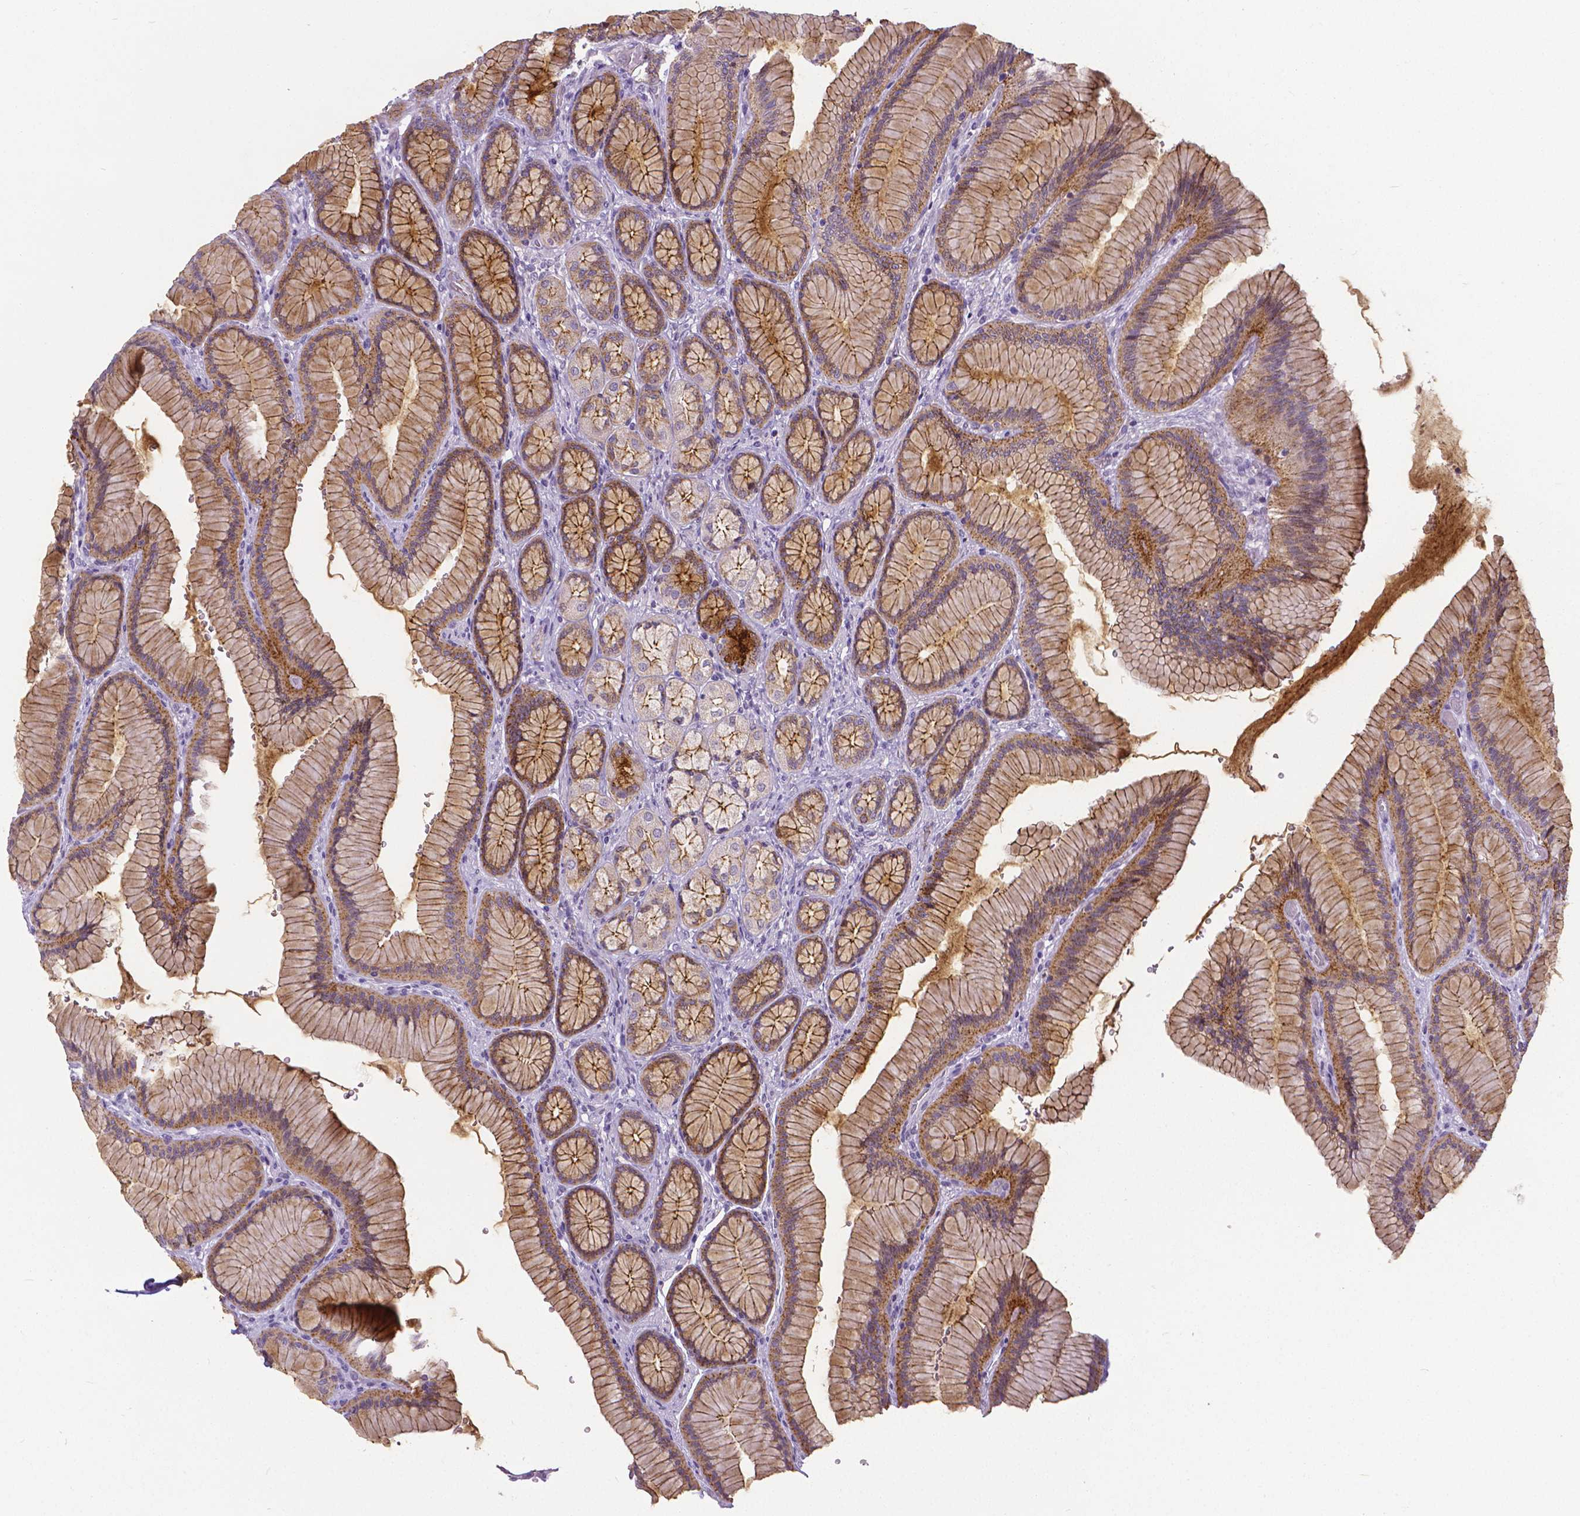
{"staining": {"intensity": "moderate", "quantity": ">75%", "location": "cytoplasmic/membranous"}, "tissue": "stomach", "cell_type": "Glandular cells", "image_type": "normal", "snomed": [{"axis": "morphology", "description": "Normal tissue, NOS"}, {"axis": "morphology", "description": "Adenocarcinoma, NOS"}, {"axis": "morphology", "description": "Adenocarcinoma, High grade"}, {"axis": "topography", "description": "Stomach, upper"}, {"axis": "topography", "description": "Stomach"}], "caption": "Immunohistochemistry (IHC) (DAB) staining of benign stomach exhibits moderate cytoplasmic/membranous protein positivity in approximately >75% of glandular cells. Ihc stains the protein of interest in brown and the nuclei are stained blue.", "gene": "OCLN", "patient": {"sex": "female", "age": 65}}